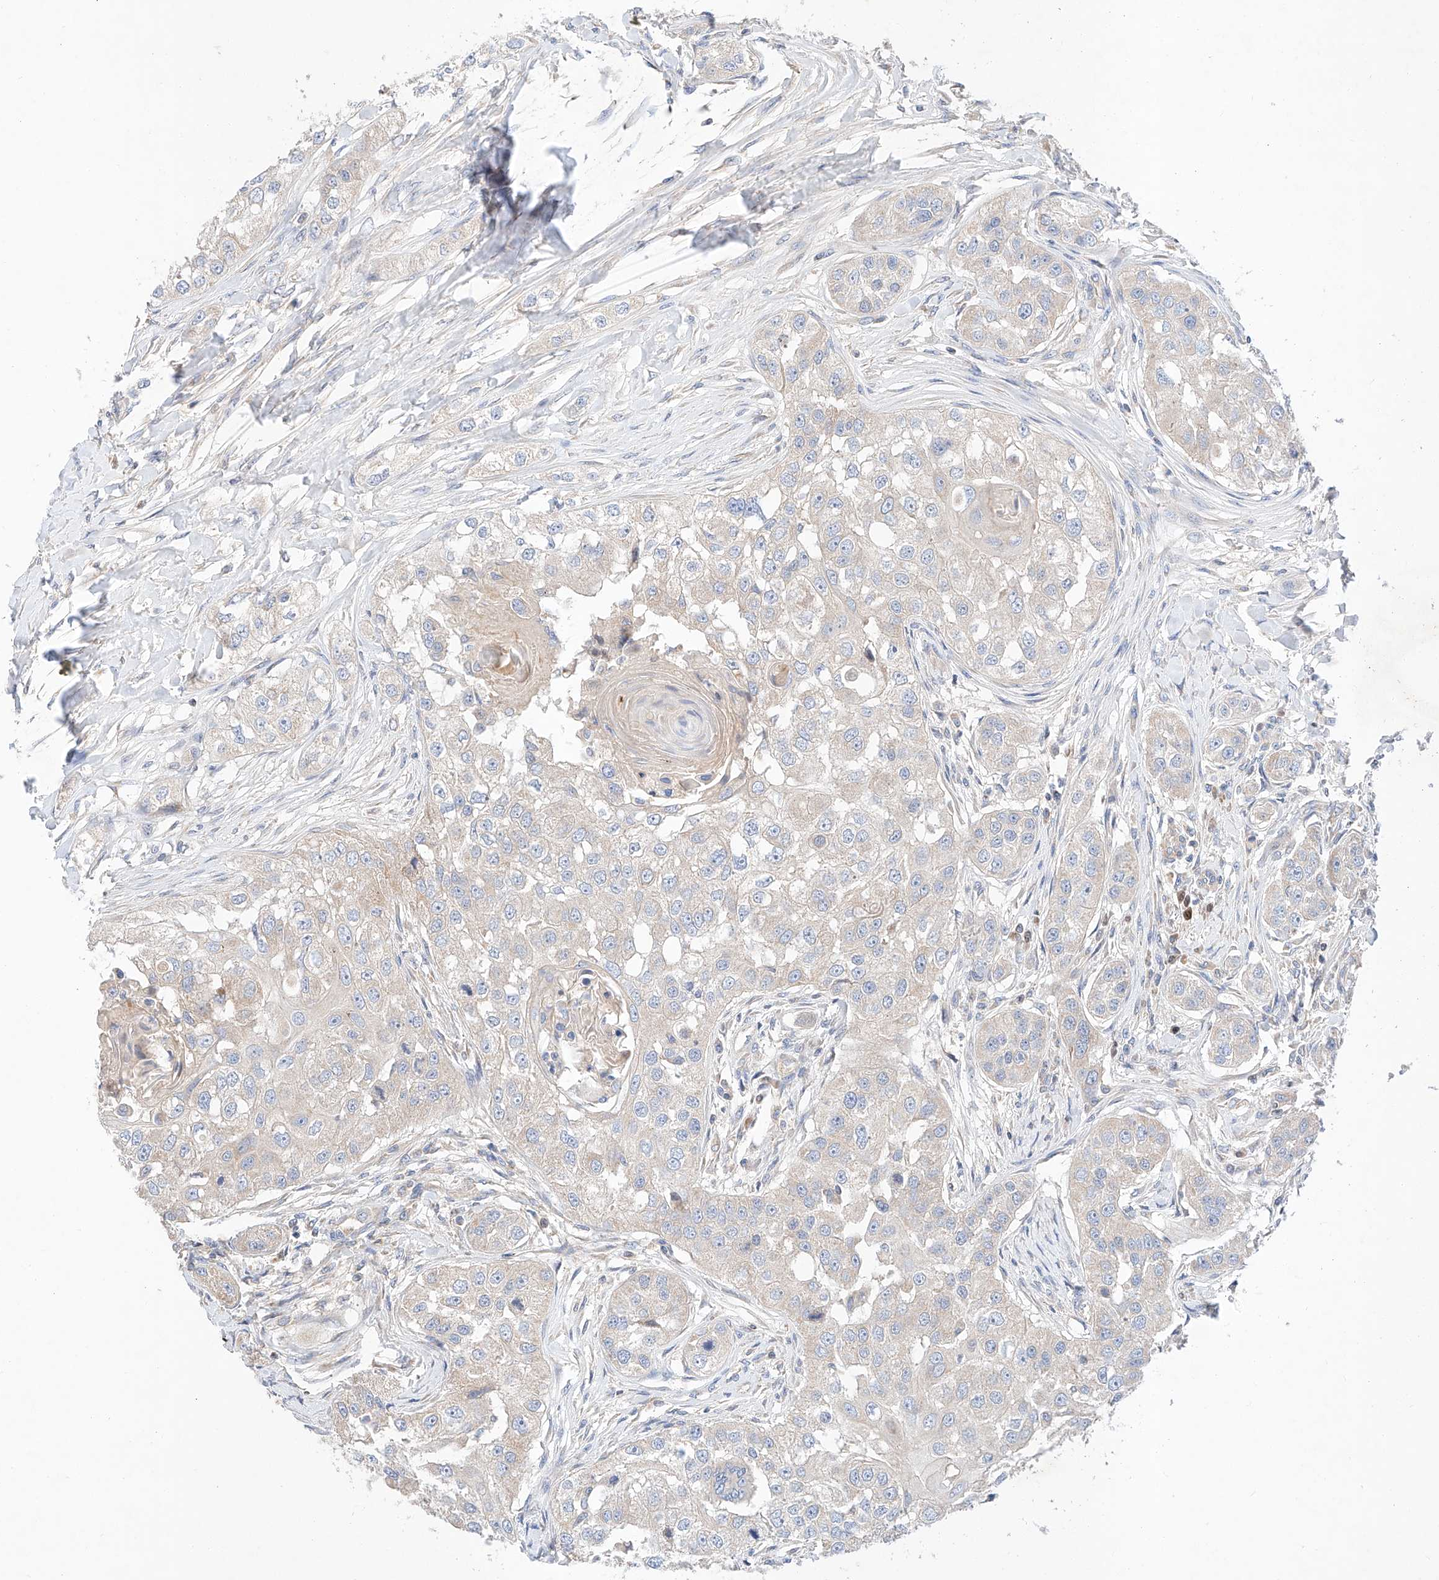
{"staining": {"intensity": "negative", "quantity": "none", "location": "none"}, "tissue": "head and neck cancer", "cell_type": "Tumor cells", "image_type": "cancer", "snomed": [{"axis": "morphology", "description": "Normal tissue, NOS"}, {"axis": "morphology", "description": "Squamous cell carcinoma, NOS"}, {"axis": "topography", "description": "Skeletal muscle"}, {"axis": "topography", "description": "Head-Neck"}], "caption": "This is a micrograph of IHC staining of head and neck cancer, which shows no expression in tumor cells.", "gene": "C6orf118", "patient": {"sex": "male", "age": 51}}